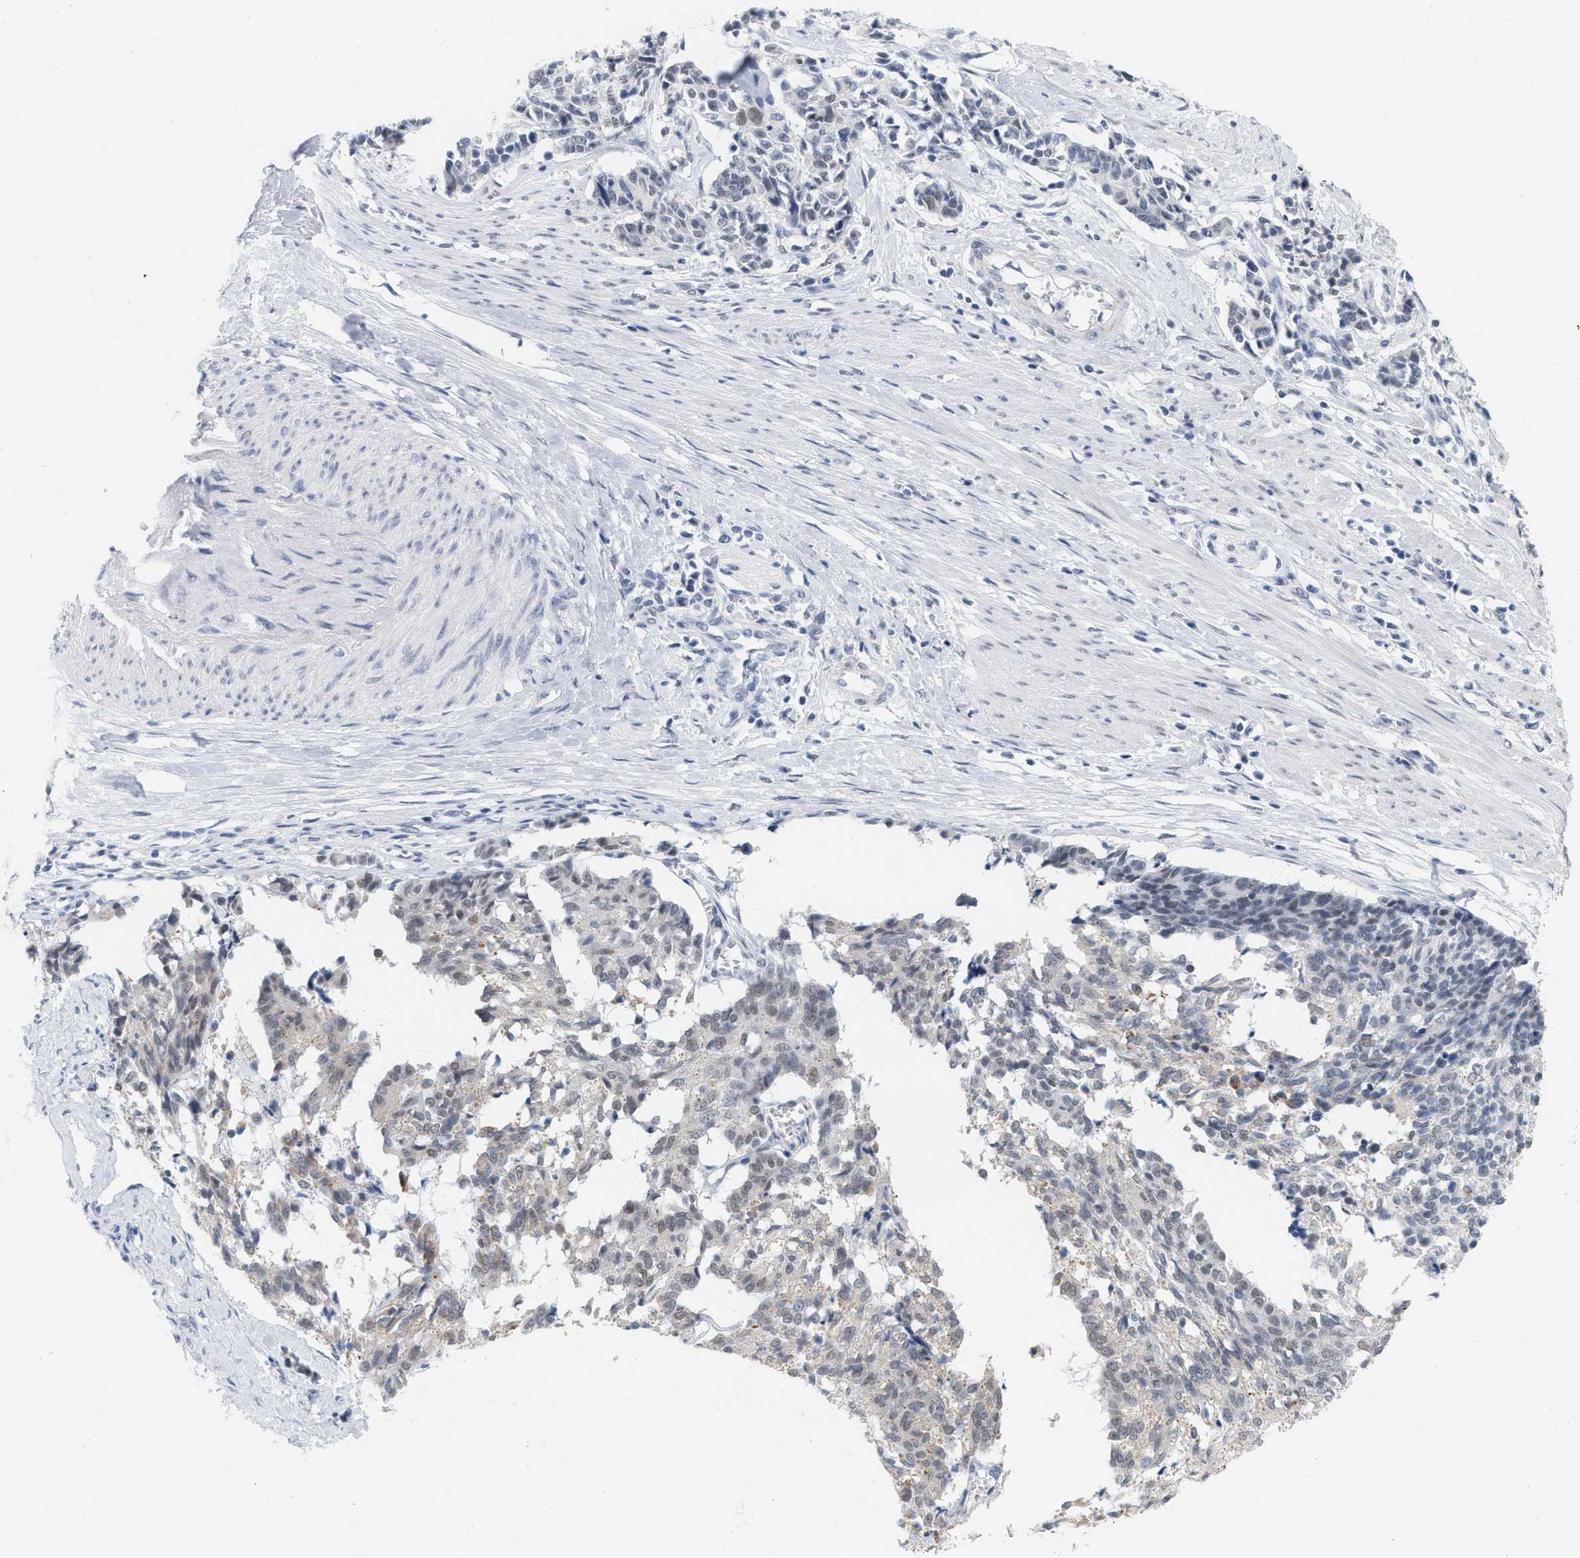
{"staining": {"intensity": "weak", "quantity": "<25%", "location": "nuclear"}, "tissue": "cervical cancer", "cell_type": "Tumor cells", "image_type": "cancer", "snomed": [{"axis": "morphology", "description": "Squamous cell carcinoma, NOS"}, {"axis": "topography", "description": "Cervix"}], "caption": "Tumor cells are negative for brown protein staining in cervical cancer (squamous cell carcinoma). (Brightfield microscopy of DAB (3,3'-diaminobenzidine) IHC at high magnification).", "gene": "XIRP1", "patient": {"sex": "female", "age": 35}}